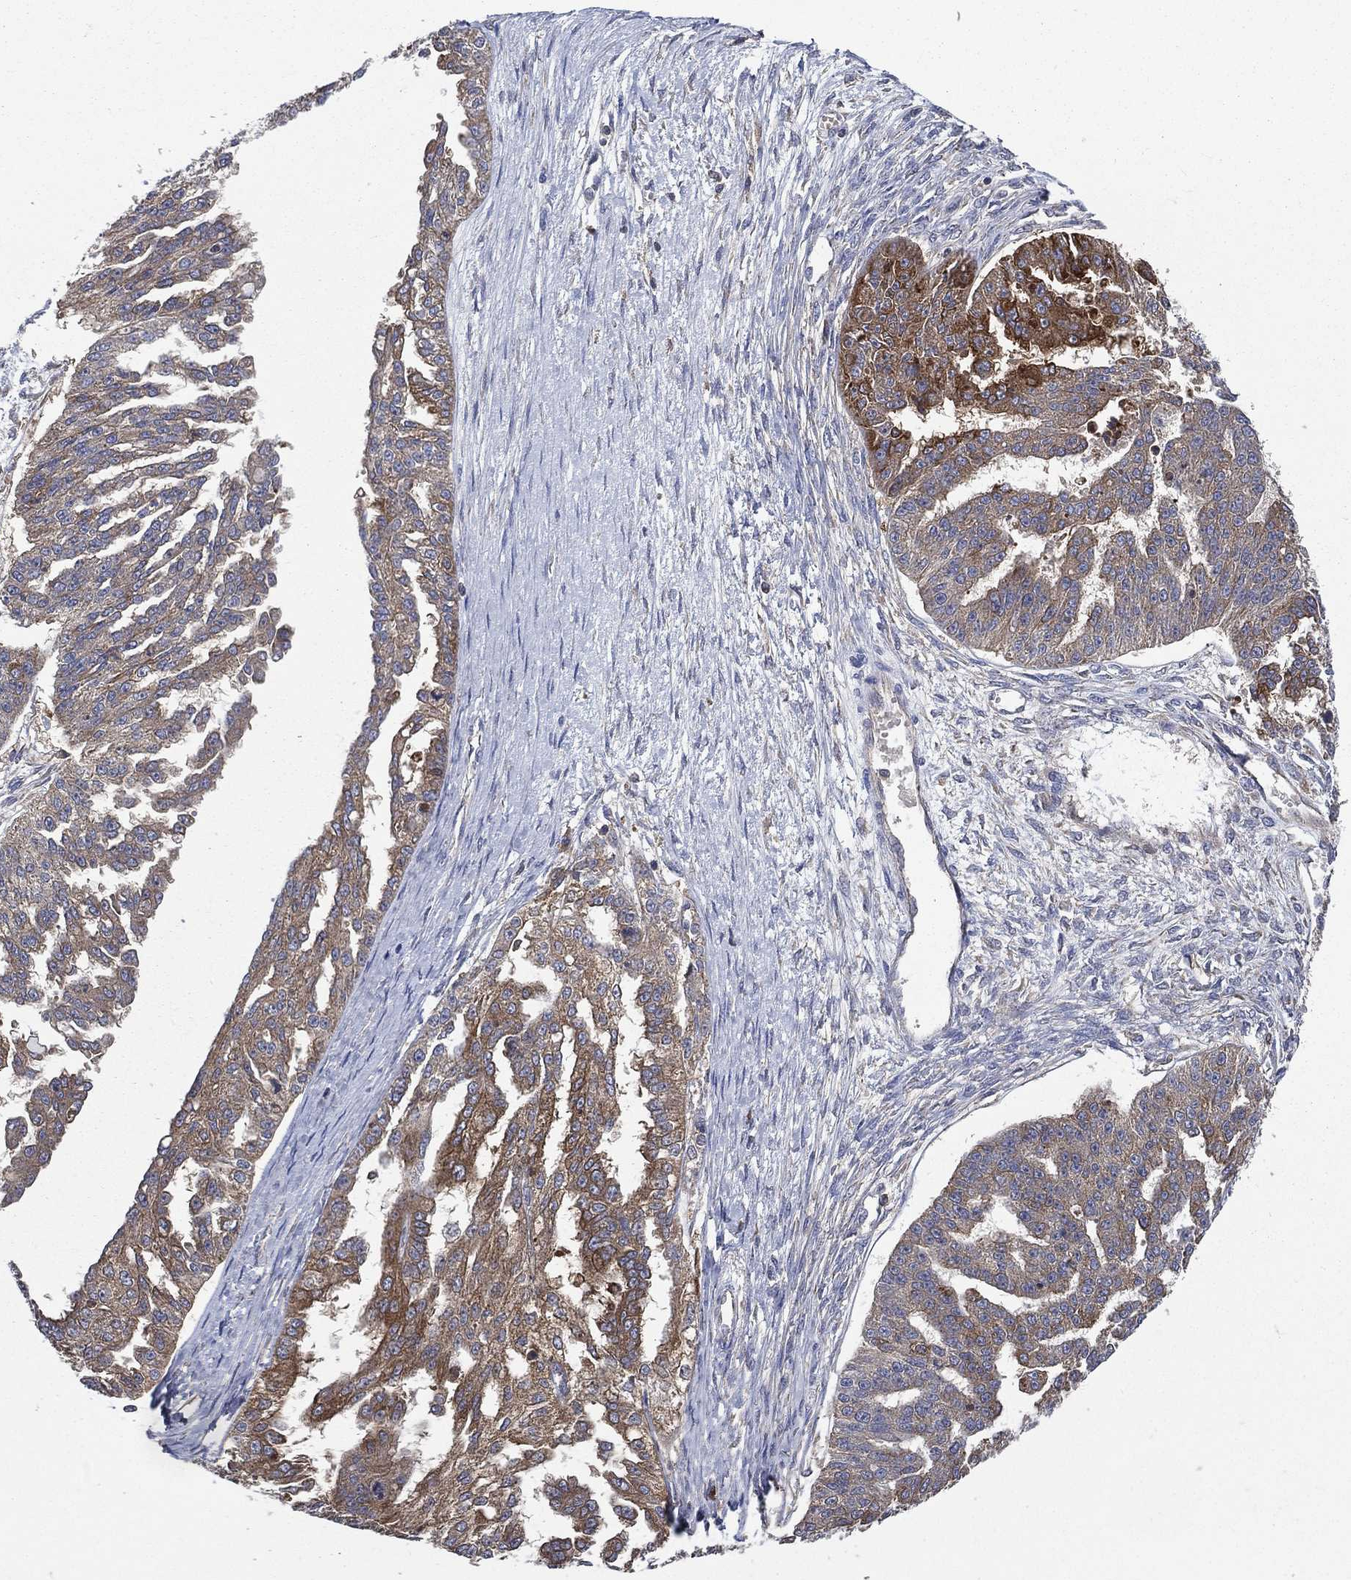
{"staining": {"intensity": "moderate", "quantity": "25%-75%", "location": "cytoplasmic/membranous"}, "tissue": "ovarian cancer", "cell_type": "Tumor cells", "image_type": "cancer", "snomed": [{"axis": "morphology", "description": "Cystadenocarcinoma, serous, NOS"}, {"axis": "topography", "description": "Ovary"}], "caption": "Immunohistochemical staining of ovarian cancer exhibits medium levels of moderate cytoplasmic/membranous protein positivity in approximately 25%-75% of tumor cells. Ihc stains the protein of interest in brown and the nuclei are stained blue.", "gene": "SMPD3", "patient": {"sex": "female", "age": 58}}